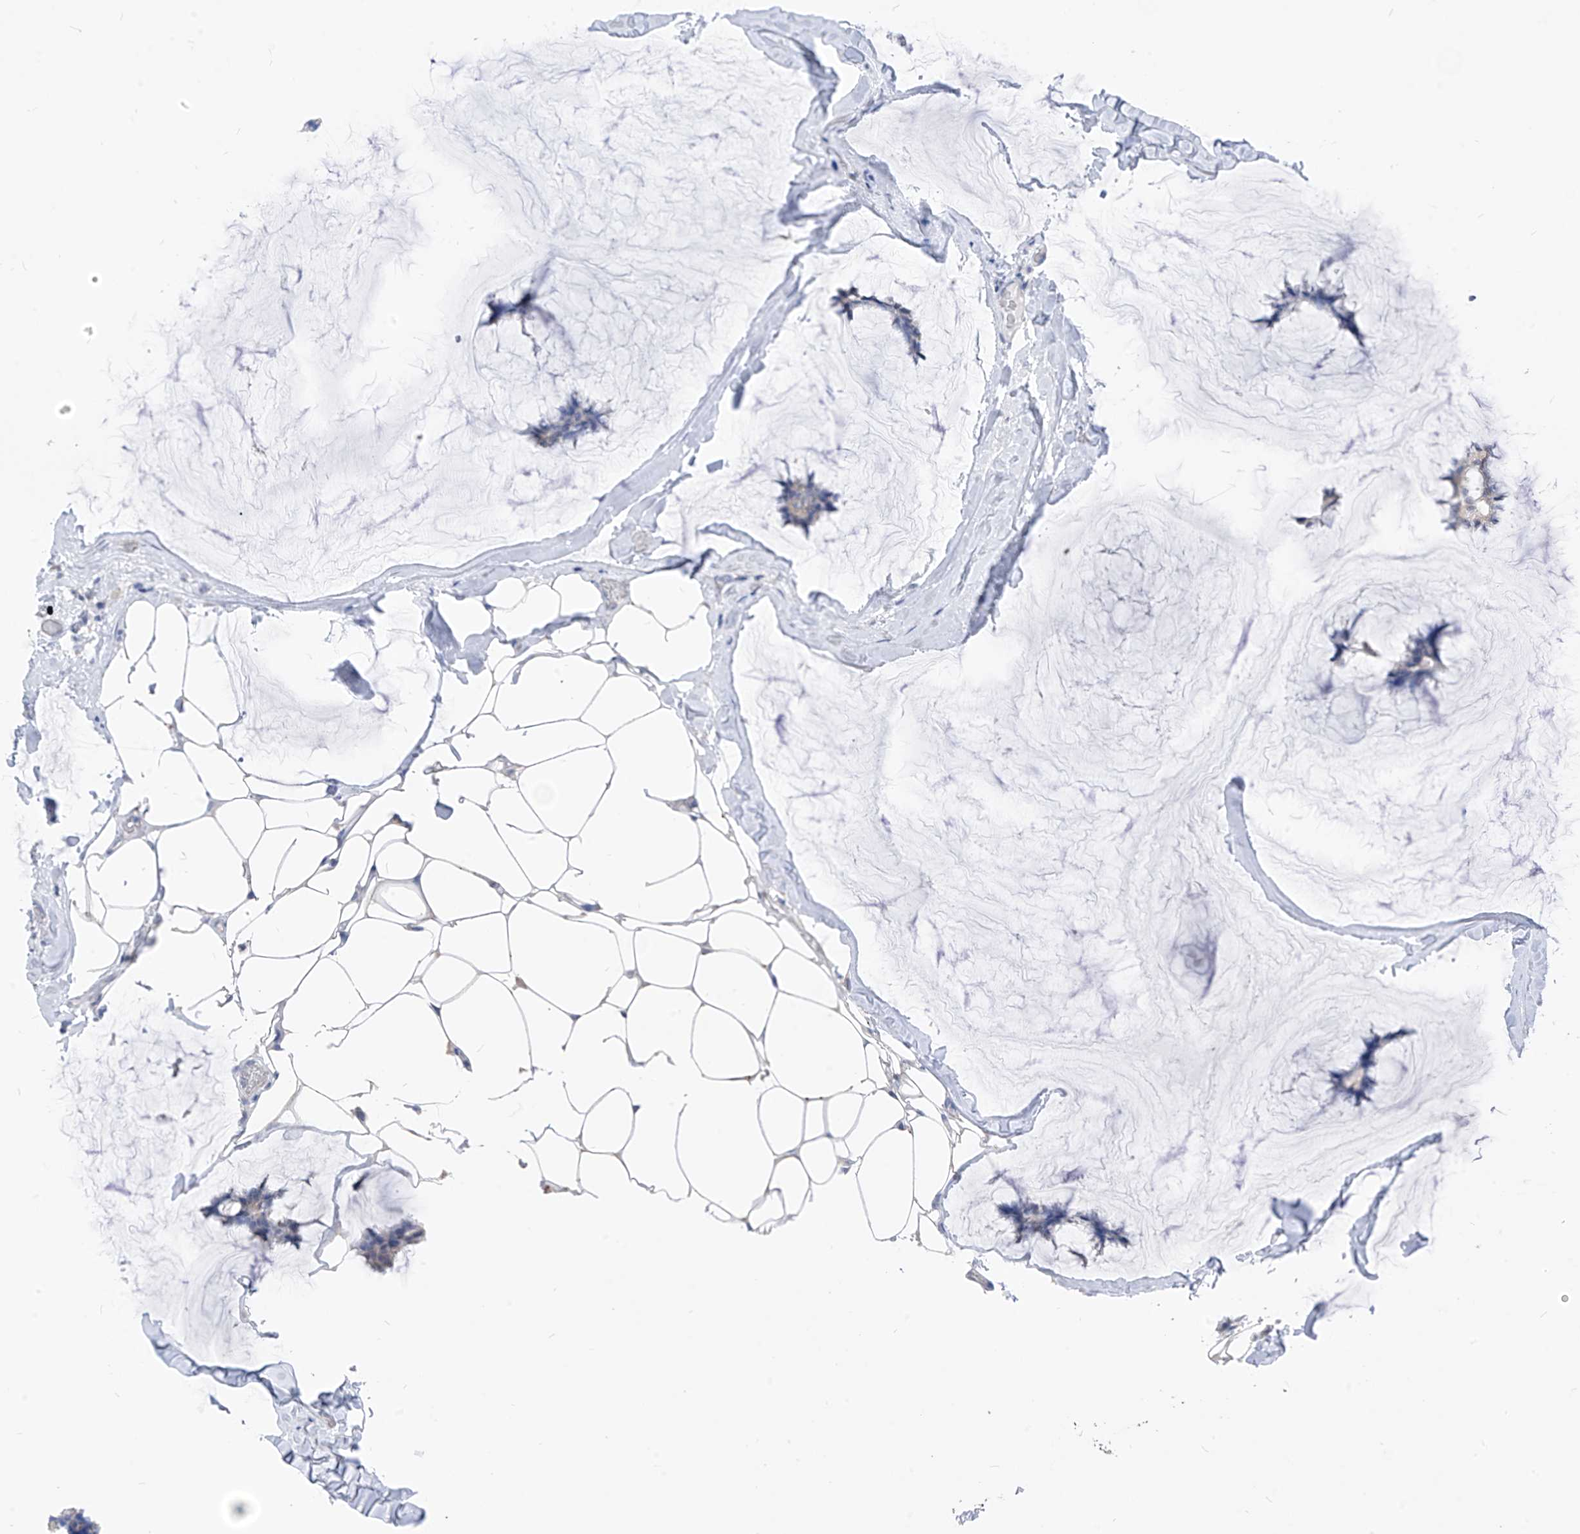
{"staining": {"intensity": "negative", "quantity": "none", "location": "none"}, "tissue": "breast cancer", "cell_type": "Tumor cells", "image_type": "cancer", "snomed": [{"axis": "morphology", "description": "Duct carcinoma"}, {"axis": "topography", "description": "Breast"}], "caption": "Immunohistochemistry image of human breast cancer (invasive ductal carcinoma) stained for a protein (brown), which shows no expression in tumor cells. (DAB (3,3'-diaminobenzidine) IHC with hematoxylin counter stain).", "gene": "LDAH", "patient": {"sex": "female", "age": 93}}